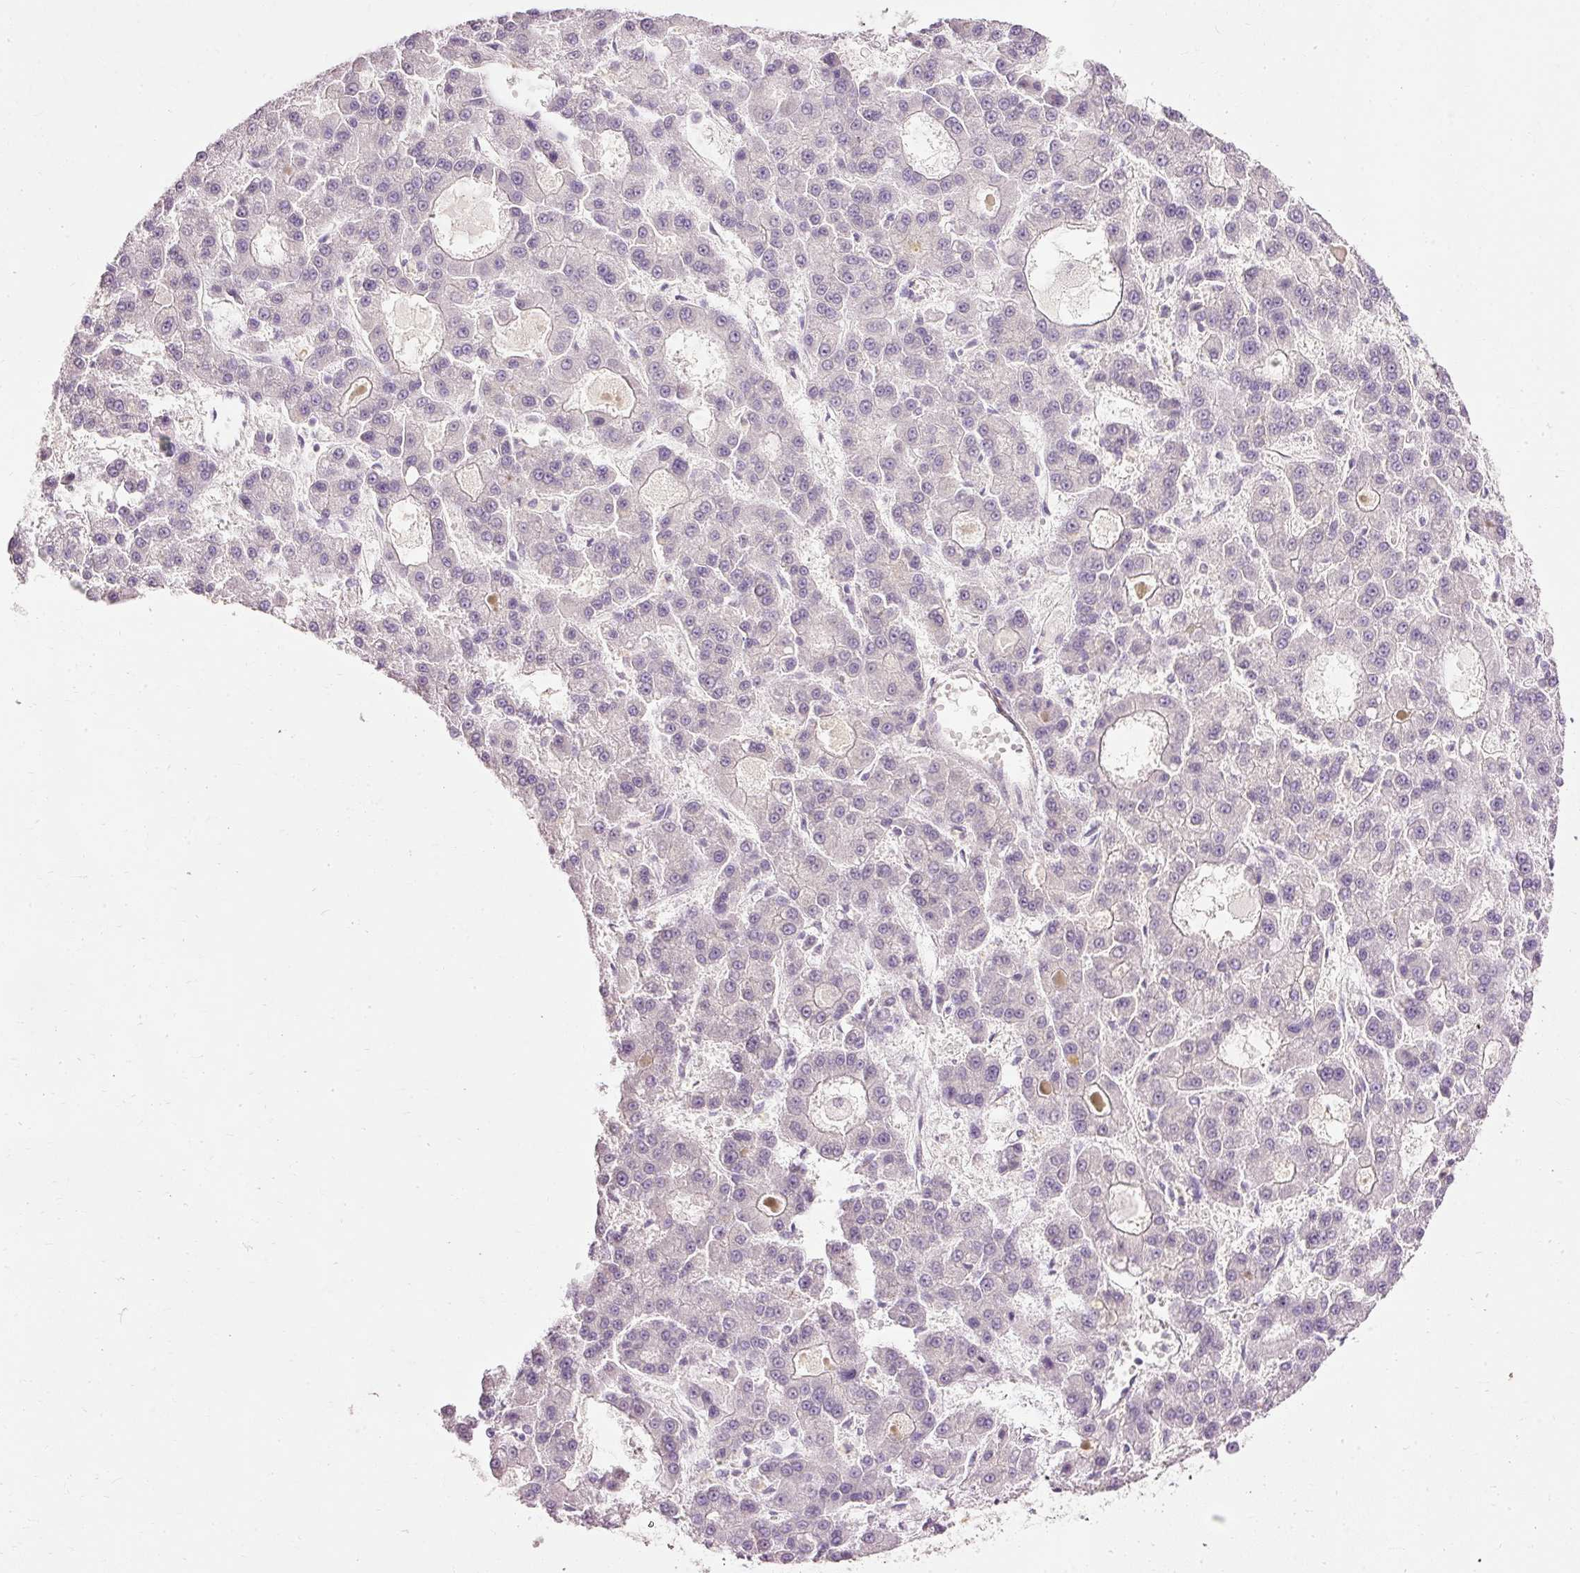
{"staining": {"intensity": "negative", "quantity": "none", "location": "none"}, "tissue": "liver cancer", "cell_type": "Tumor cells", "image_type": "cancer", "snomed": [{"axis": "morphology", "description": "Carcinoma, Hepatocellular, NOS"}, {"axis": "topography", "description": "Liver"}], "caption": "Immunohistochemical staining of liver cancer displays no significant staining in tumor cells.", "gene": "ARMH3", "patient": {"sex": "male", "age": 70}}